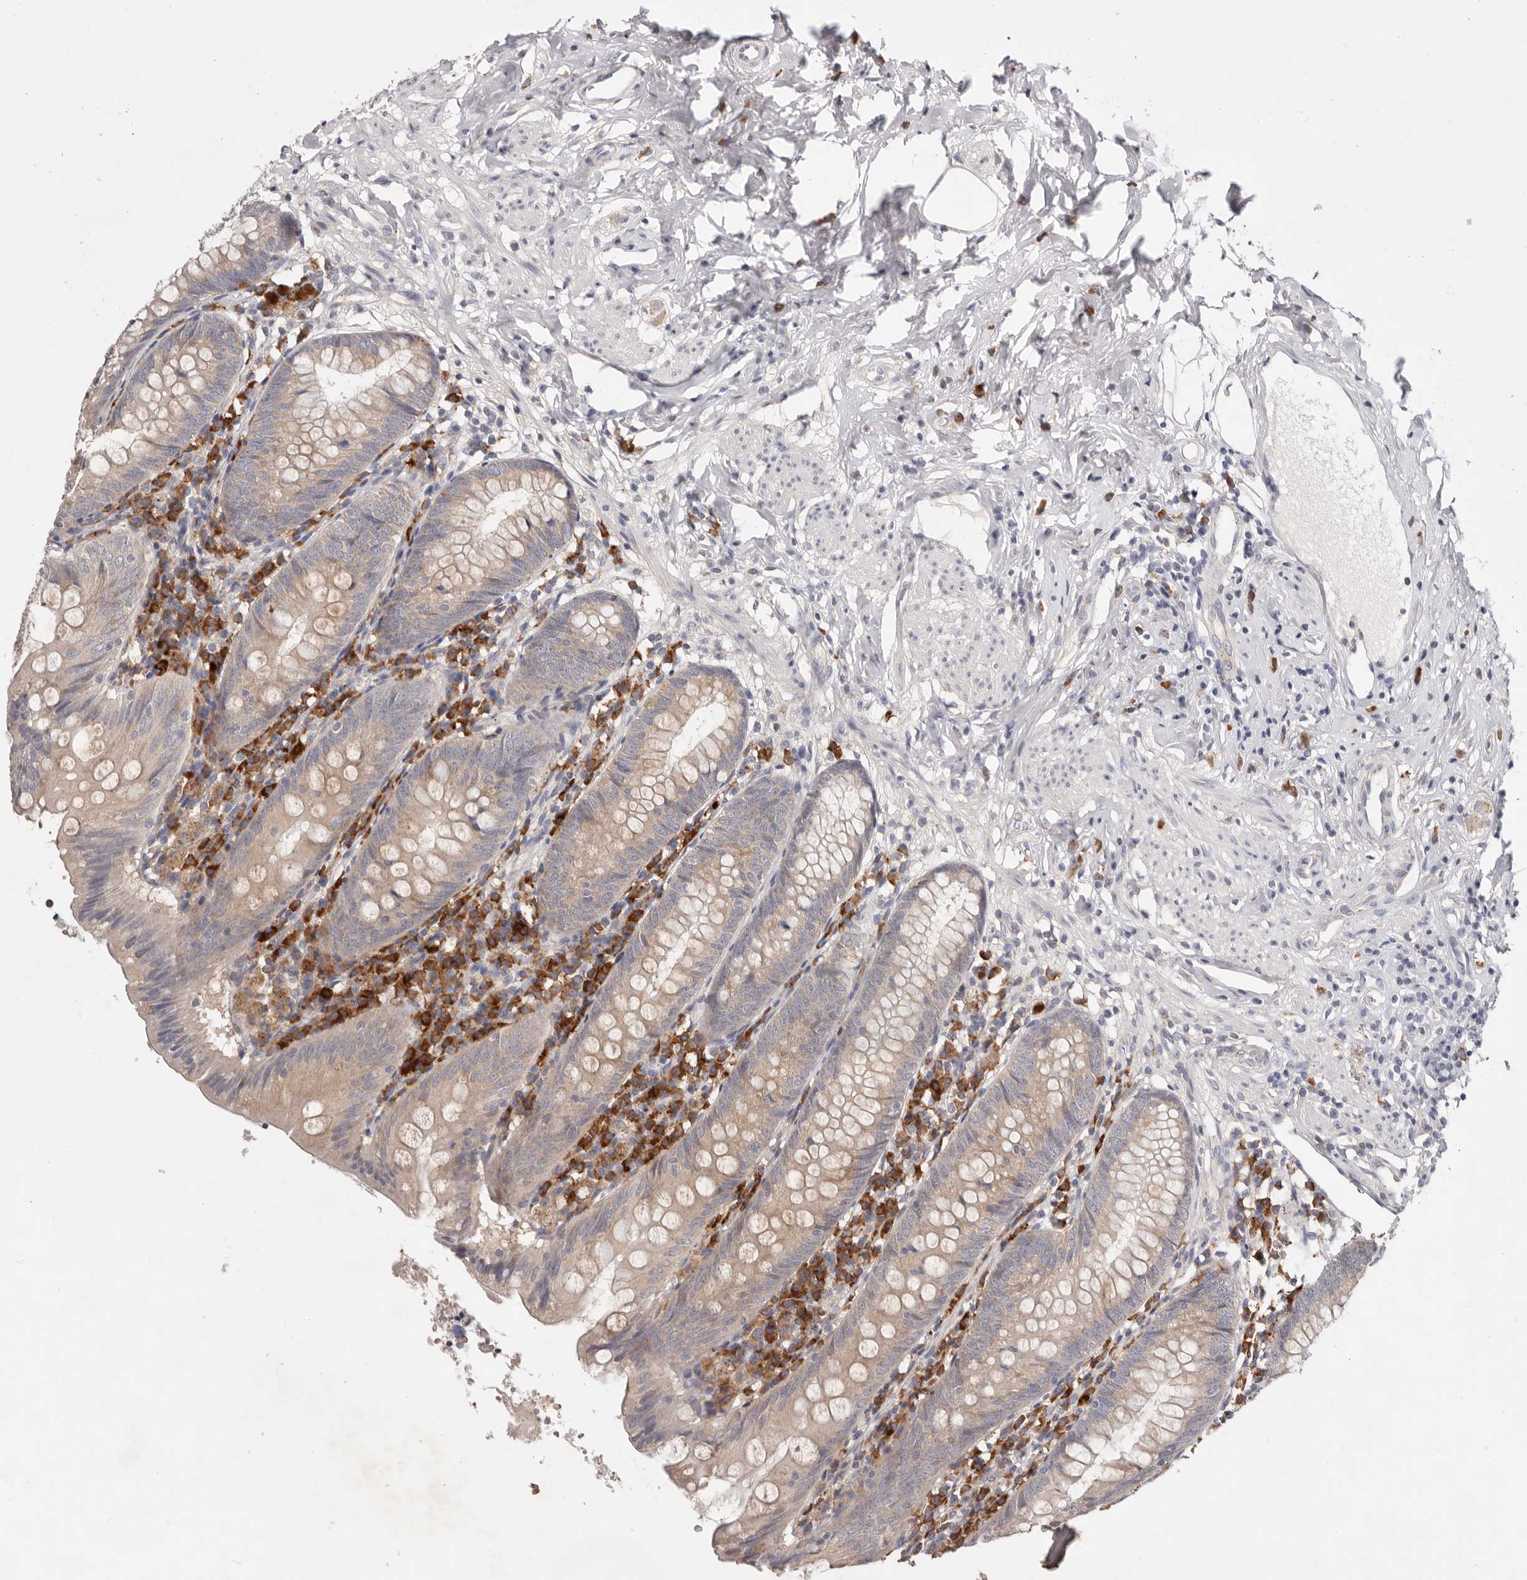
{"staining": {"intensity": "weak", "quantity": ">75%", "location": "cytoplasmic/membranous"}, "tissue": "appendix", "cell_type": "Glandular cells", "image_type": "normal", "snomed": [{"axis": "morphology", "description": "Normal tissue, NOS"}, {"axis": "topography", "description": "Appendix"}], "caption": "Immunohistochemistry (IHC) of unremarkable appendix shows low levels of weak cytoplasmic/membranous positivity in approximately >75% of glandular cells.", "gene": "WDR77", "patient": {"sex": "female", "age": 54}}